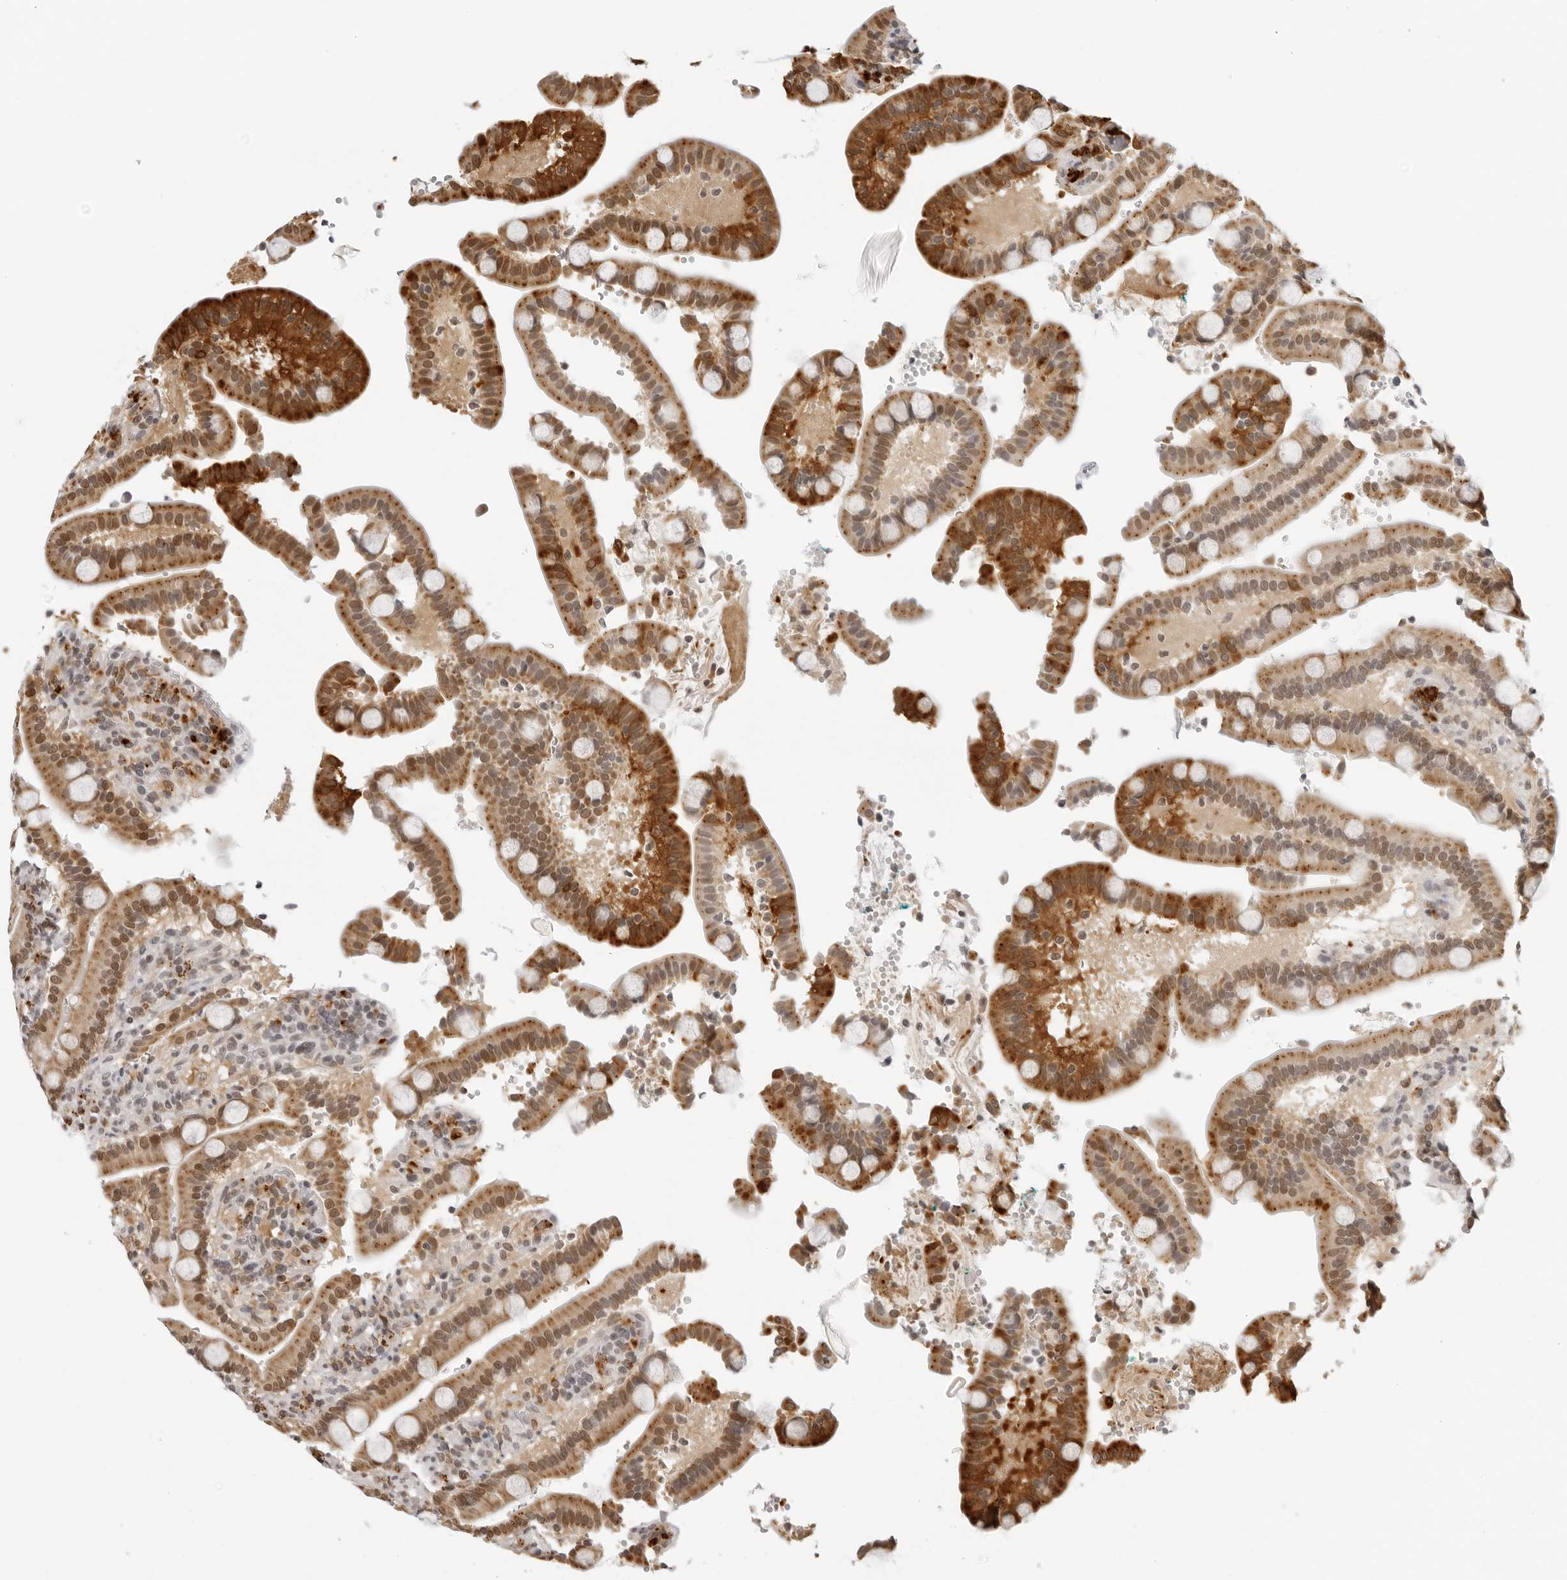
{"staining": {"intensity": "moderate", "quantity": ">75%", "location": "cytoplasmic/membranous,nuclear"}, "tissue": "duodenum", "cell_type": "Glandular cells", "image_type": "normal", "snomed": [{"axis": "morphology", "description": "Normal tissue, NOS"}, {"axis": "topography", "description": "Small intestine, NOS"}], "caption": "Immunohistochemistry (IHC) (DAB) staining of normal duodenum exhibits moderate cytoplasmic/membranous,nuclear protein staining in about >75% of glandular cells.", "gene": "MSH6", "patient": {"sex": "female", "age": 71}}